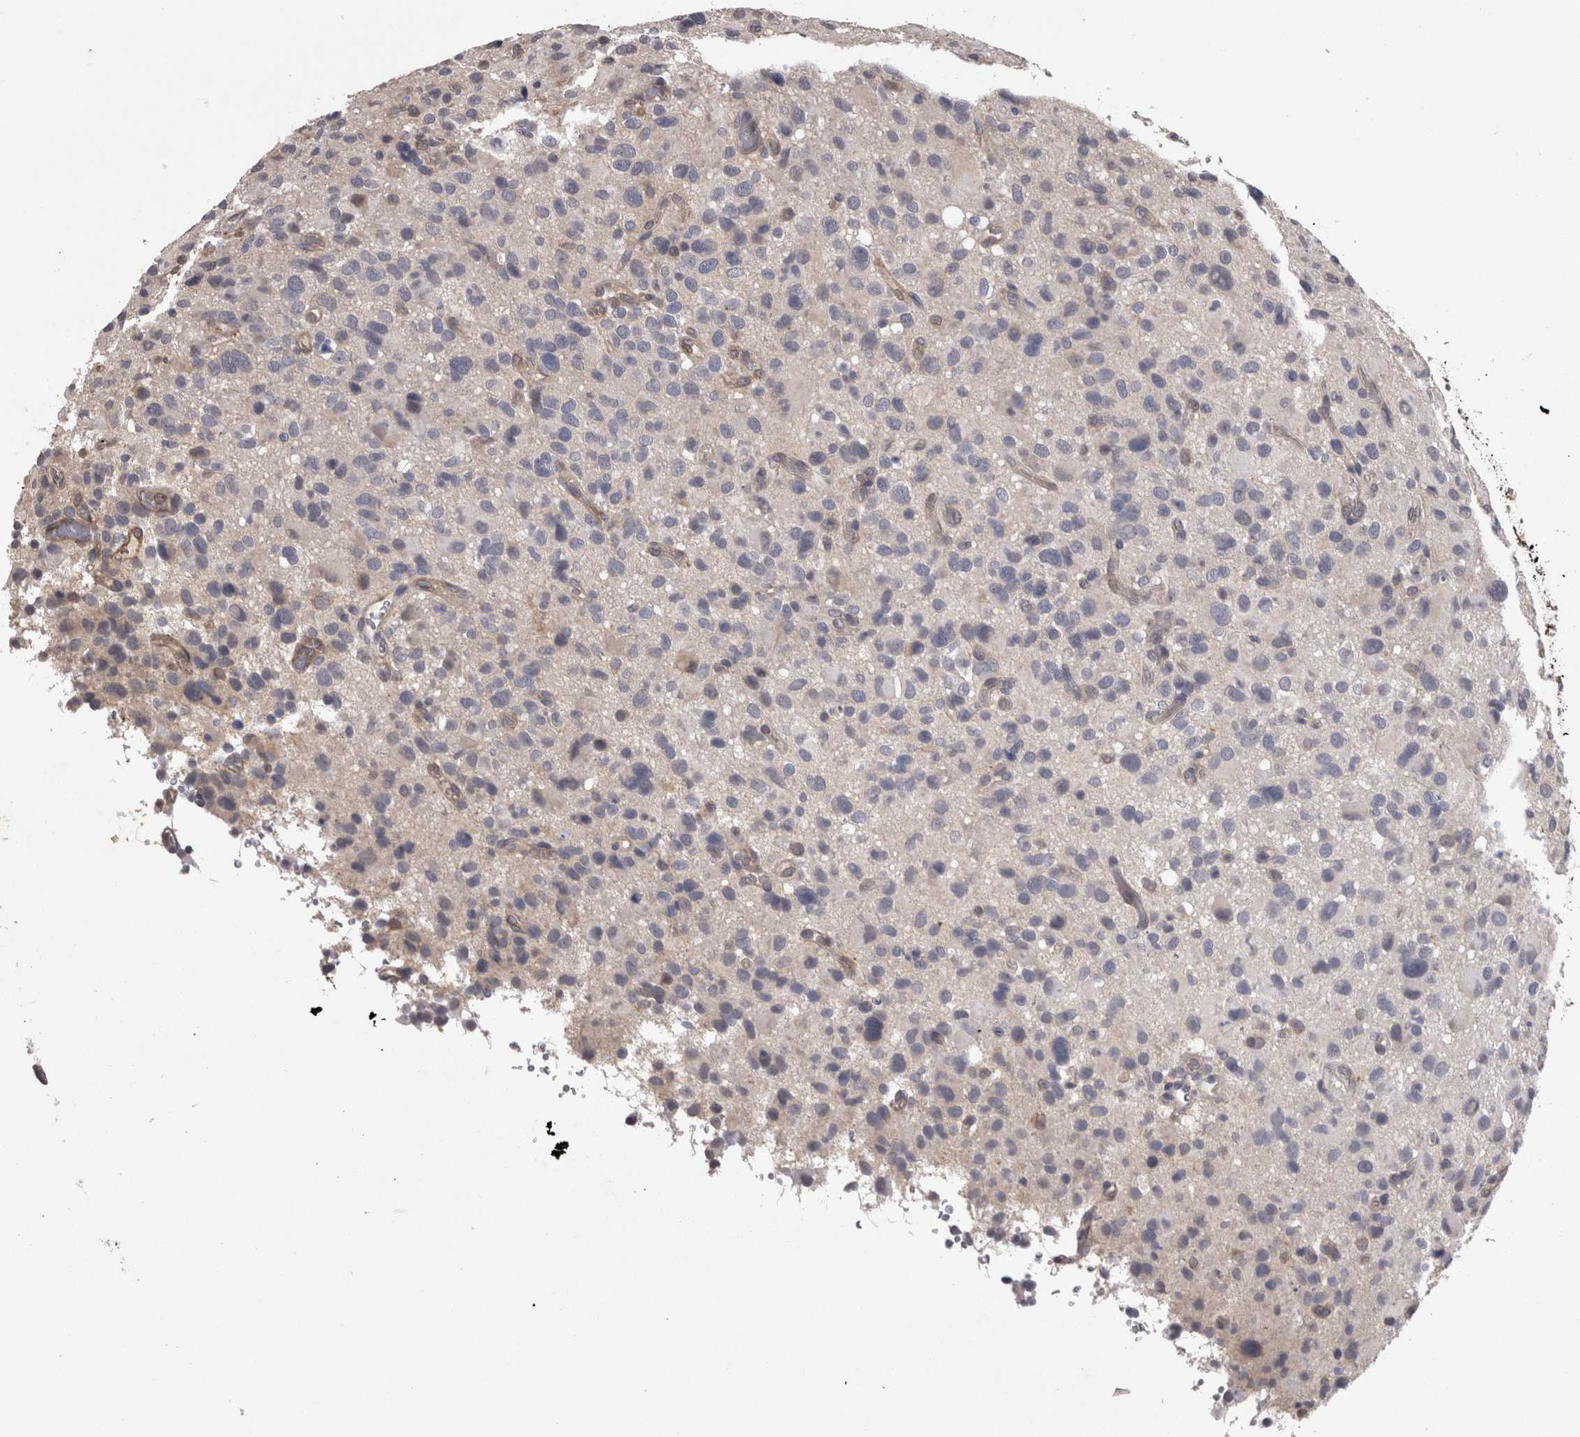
{"staining": {"intensity": "negative", "quantity": "none", "location": "none"}, "tissue": "glioma", "cell_type": "Tumor cells", "image_type": "cancer", "snomed": [{"axis": "morphology", "description": "Glioma, malignant, High grade"}, {"axis": "topography", "description": "Brain"}], "caption": "Malignant glioma (high-grade) was stained to show a protein in brown. There is no significant staining in tumor cells.", "gene": "PON3", "patient": {"sex": "male", "age": 48}}